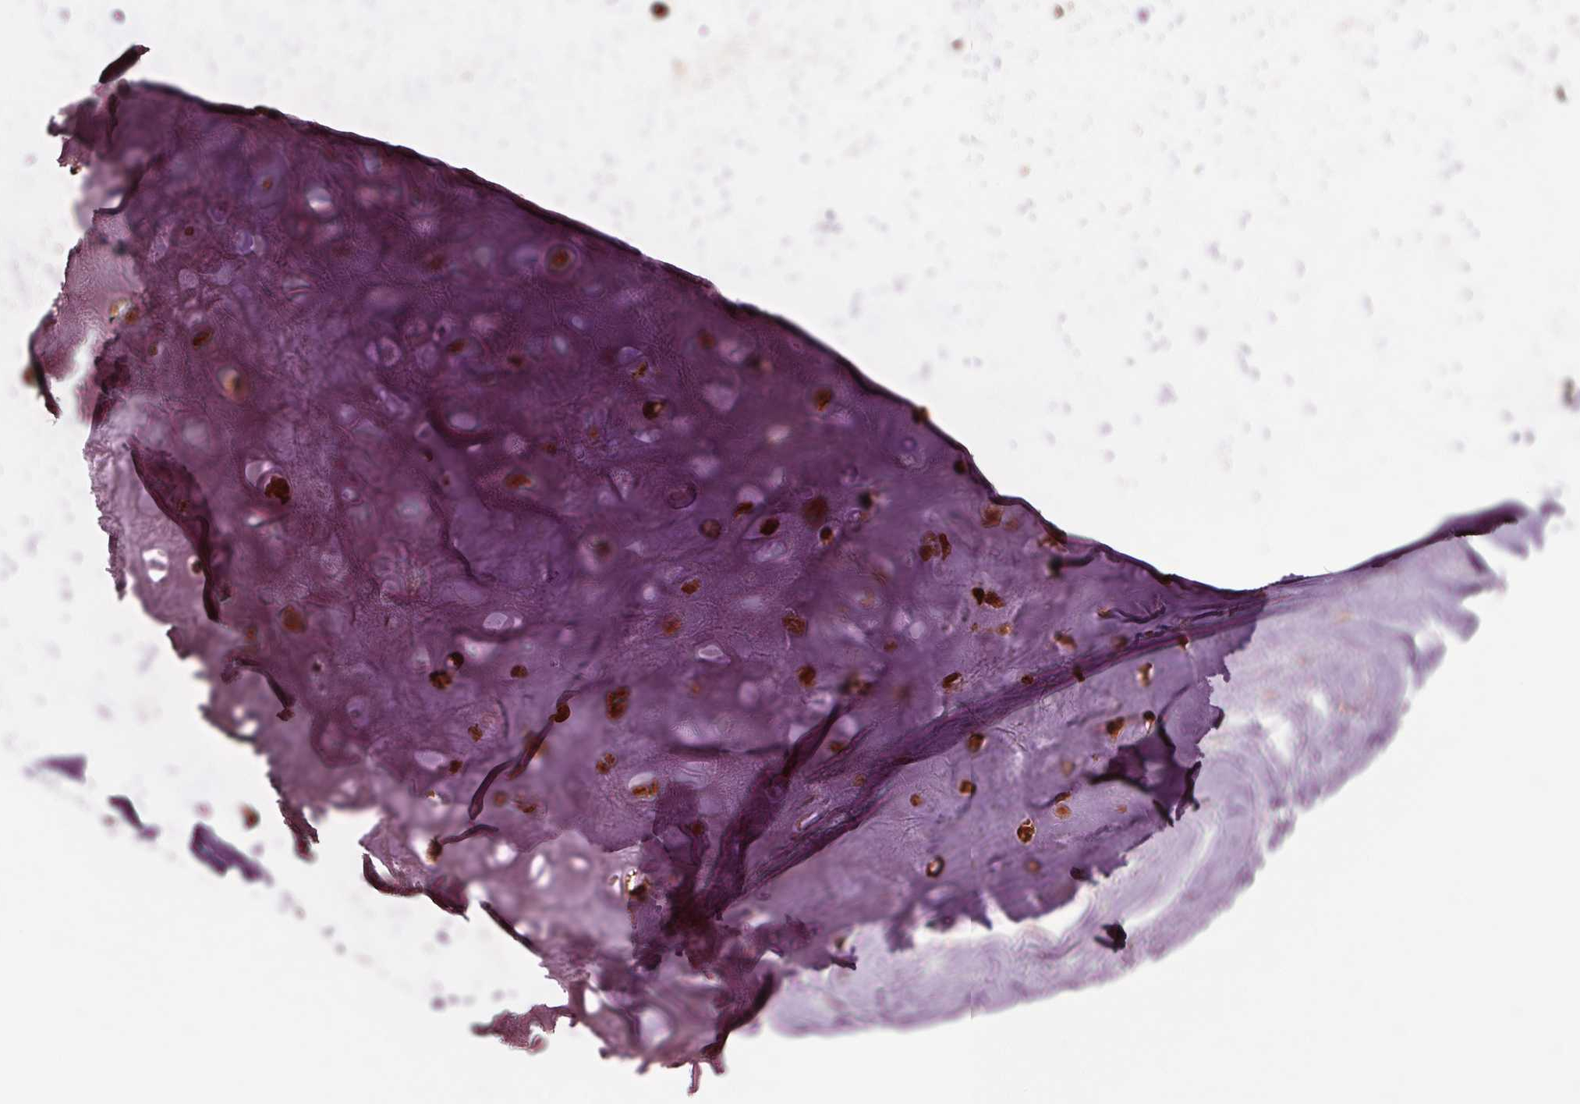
{"staining": {"intensity": "moderate", "quantity": "25%-75%", "location": "nuclear"}, "tissue": "soft tissue", "cell_type": "Chondrocytes", "image_type": "normal", "snomed": [{"axis": "morphology", "description": "Normal tissue, NOS"}, {"axis": "topography", "description": "Cartilage tissue"}], "caption": "Immunohistochemistry (IHC) of unremarkable human soft tissue shows medium levels of moderate nuclear staining in about 25%-75% of chondrocytes. The staining is performed using DAB (3,3'-diaminobenzidine) brown chromogen to label protein expression. The nuclei are counter-stained blue using hematoxylin.", "gene": "CEP95", "patient": {"sex": "male", "age": 57}}